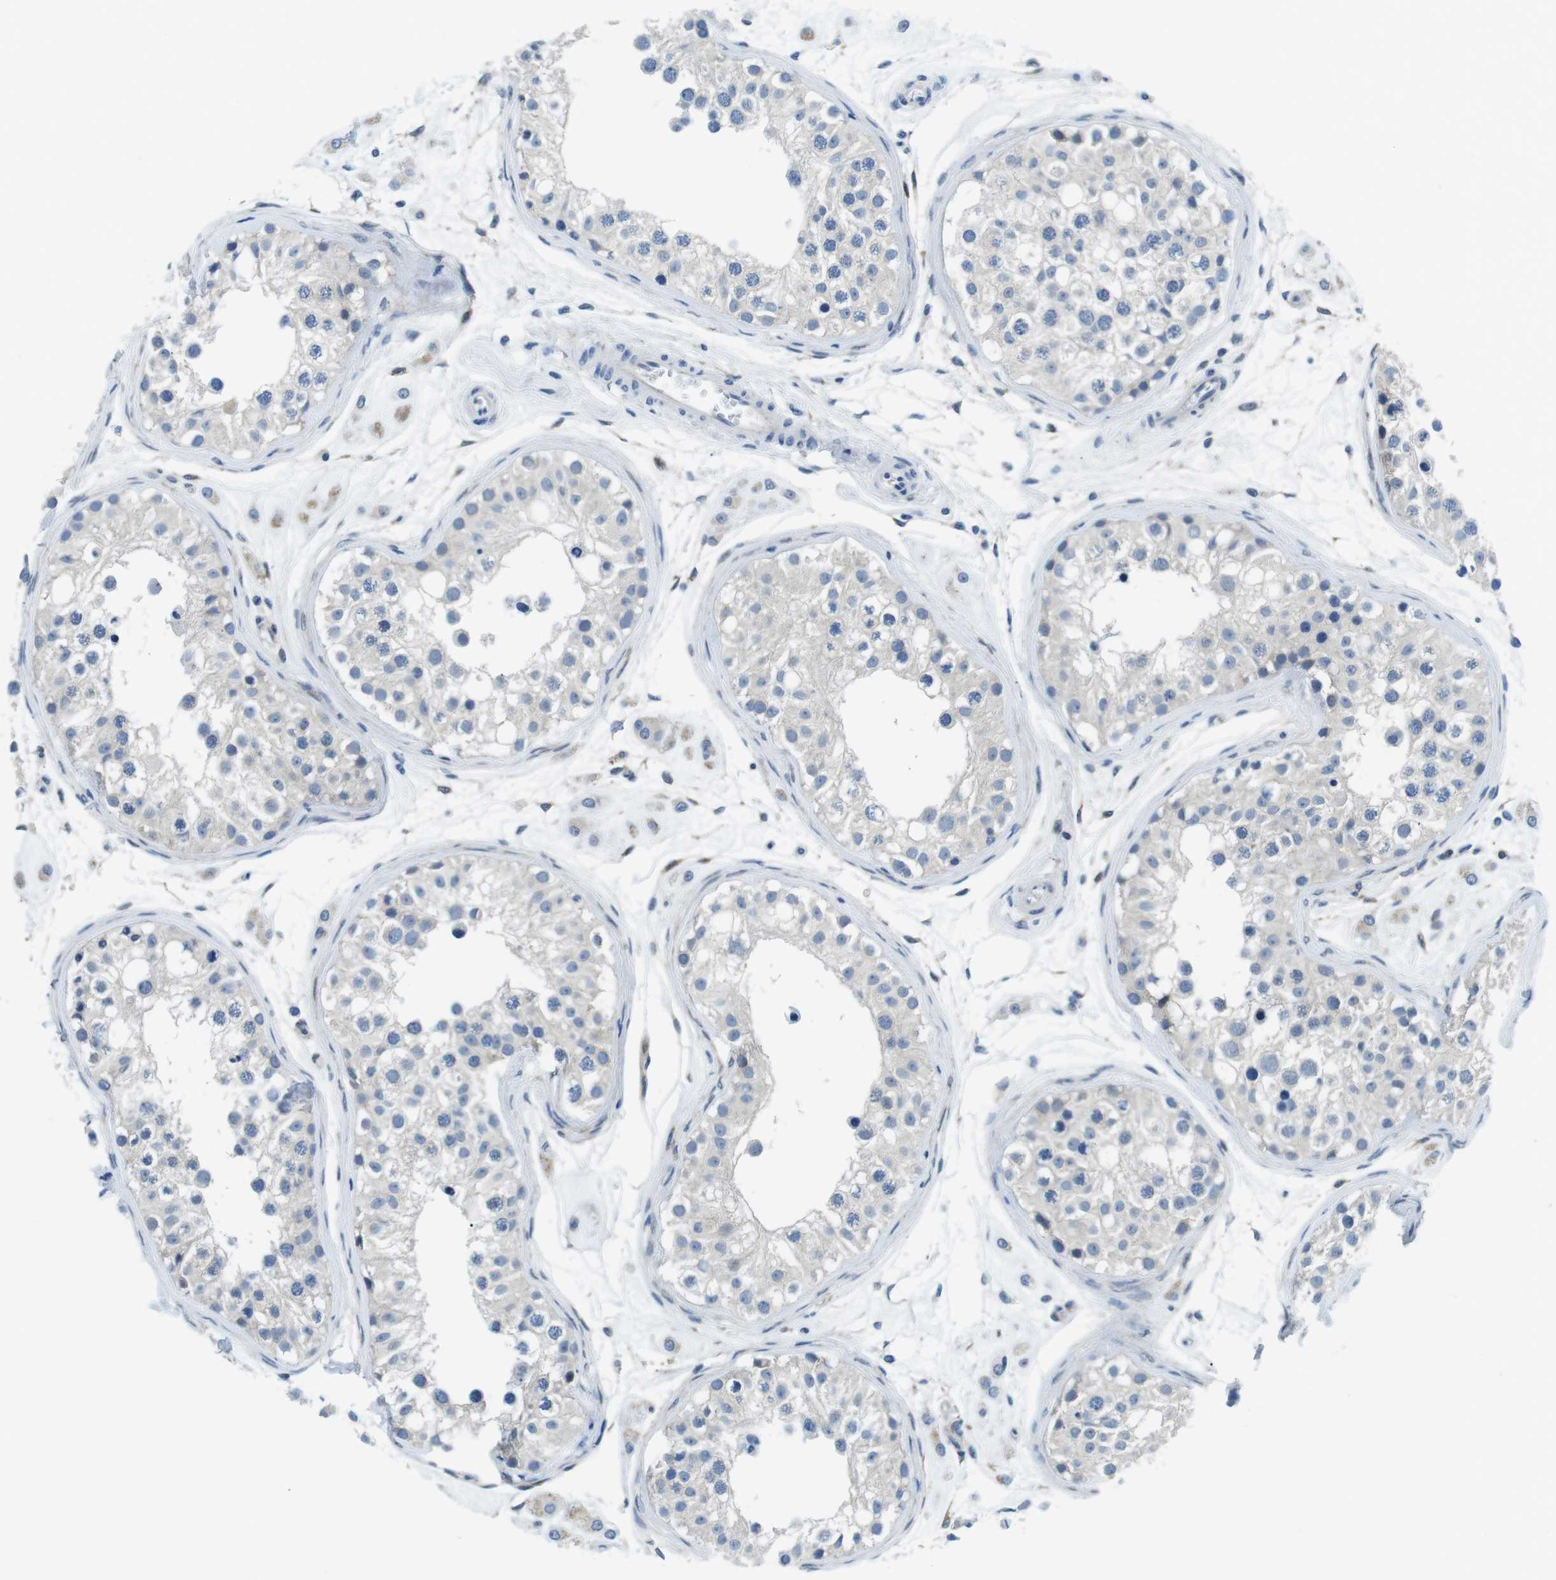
{"staining": {"intensity": "weak", "quantity": "<25%", "location": "cytoplasmic/membranous"}, "tissue": "testis", "cell_type": "Cells in seminiferous ducts", "image_type": "normal", "snomed": [{"axis": "morphology", "description": "Normal tissue, NOS"}, {"axis": "morphology", "description": "Adenocarcinoma, metastatic, NOS"}, {"axis": "topography", "description": "Testis"}], "caption": "Immunohistochemical staining of normal testis reveals no significant staining in cells in seminiferous ducts. The staining was performed using DAB to visualize the protein expression in brown, while the nuclei were stained in blue with hematoxylin (Magnification: 20x).", "gene": "PHLDA1", "patient": {"sex": "male", "age": 26}}